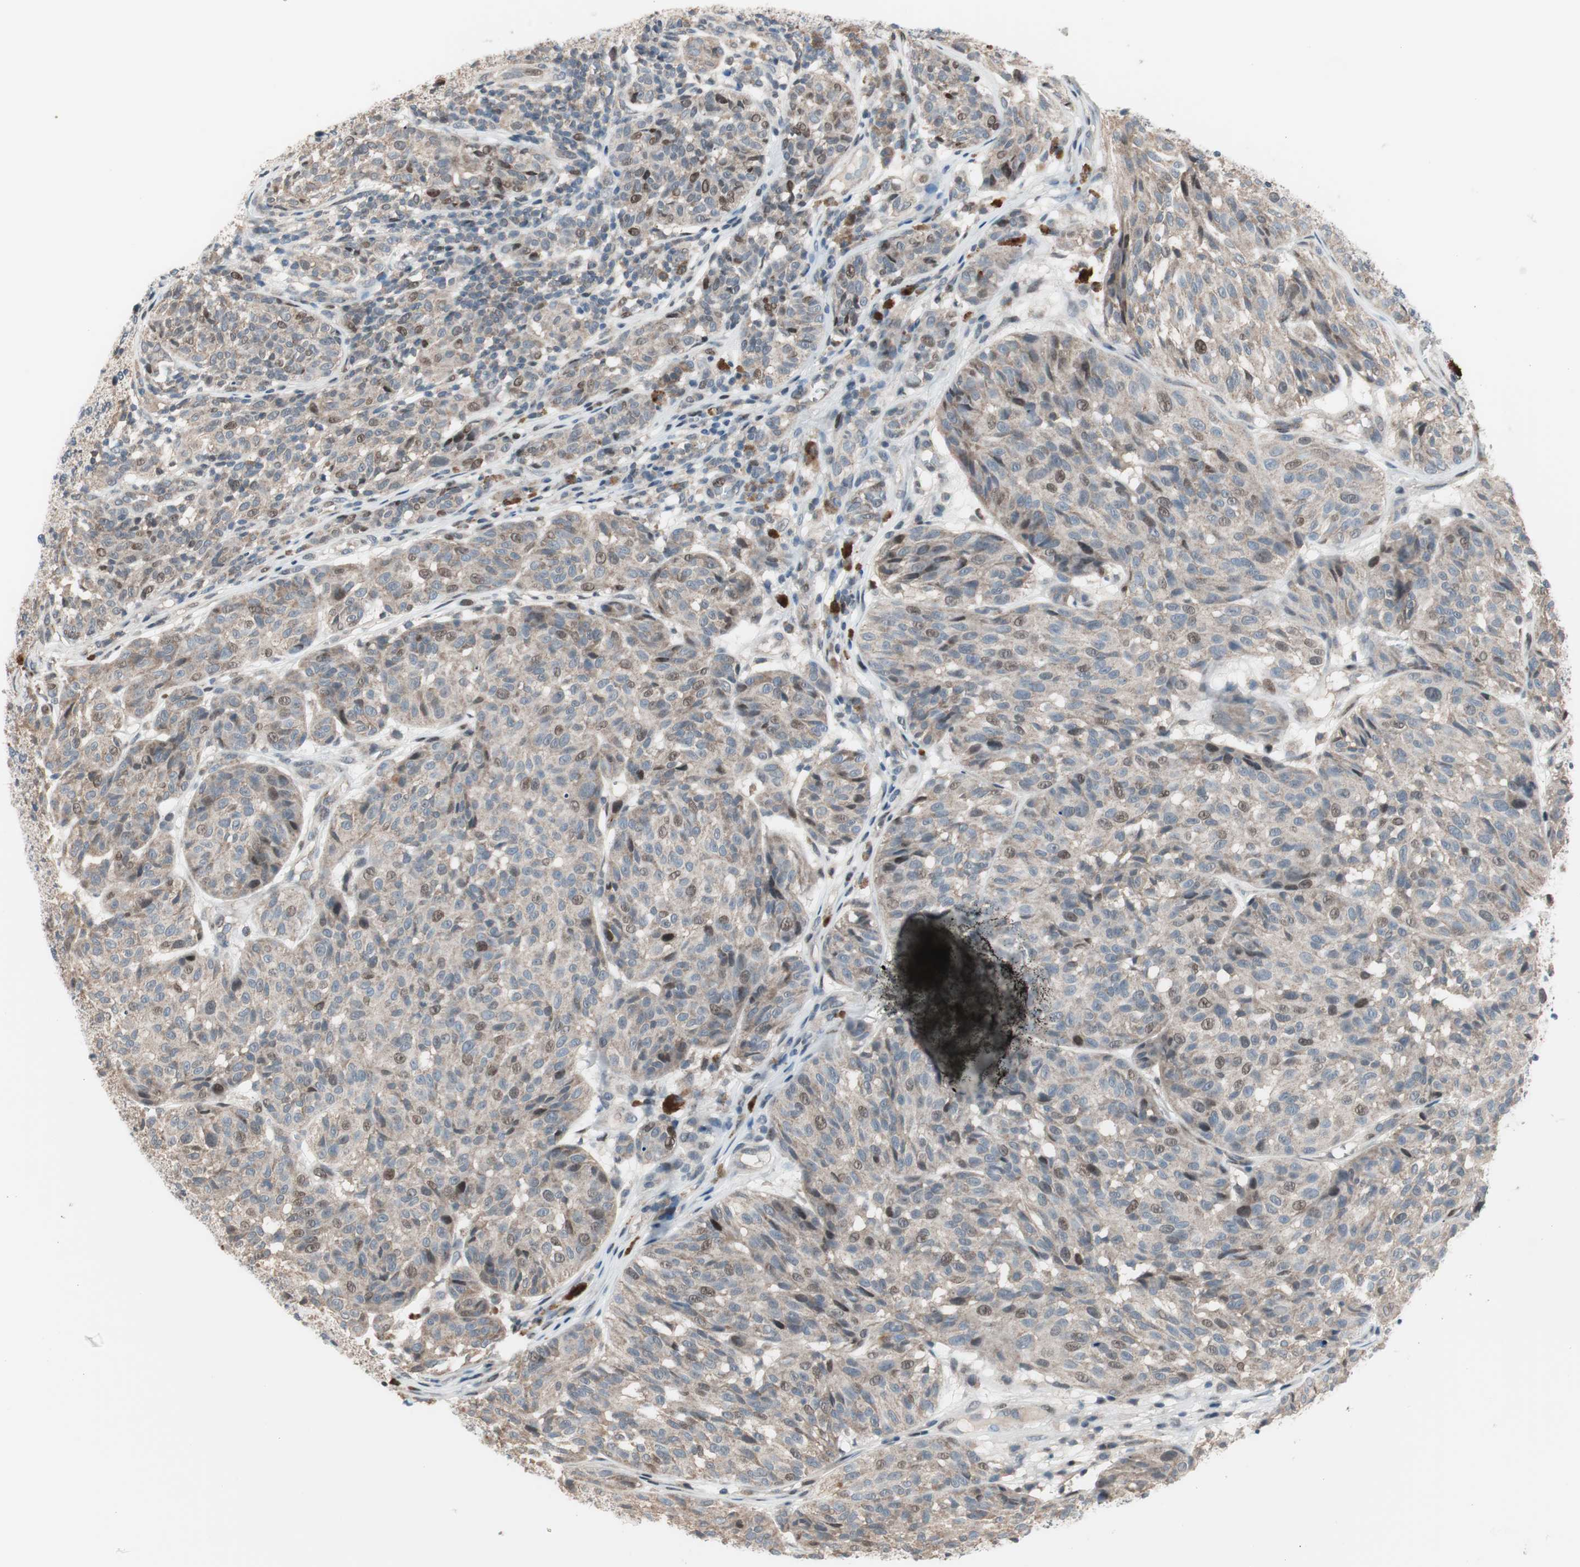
{"staining": {"intensity": "weak", "quantity": "<25%", "location": "cytoplasmic/membranous,nuclear"}, "tissue": "melanoma", "cell_type": "Tumor cells", "image_type": "cancer", "snomed": [{"axis": "morphology", "description": "Malignant melanoma, NOS"}, {"axis": "topography", "description": "Skin"}], "caption": "The immunohistochemistry histopathology image has no significant staining in tumor cells of malignant melanoma tissue.", "gene": "POLH", "patient": {"sex": "female", "age": 46}}